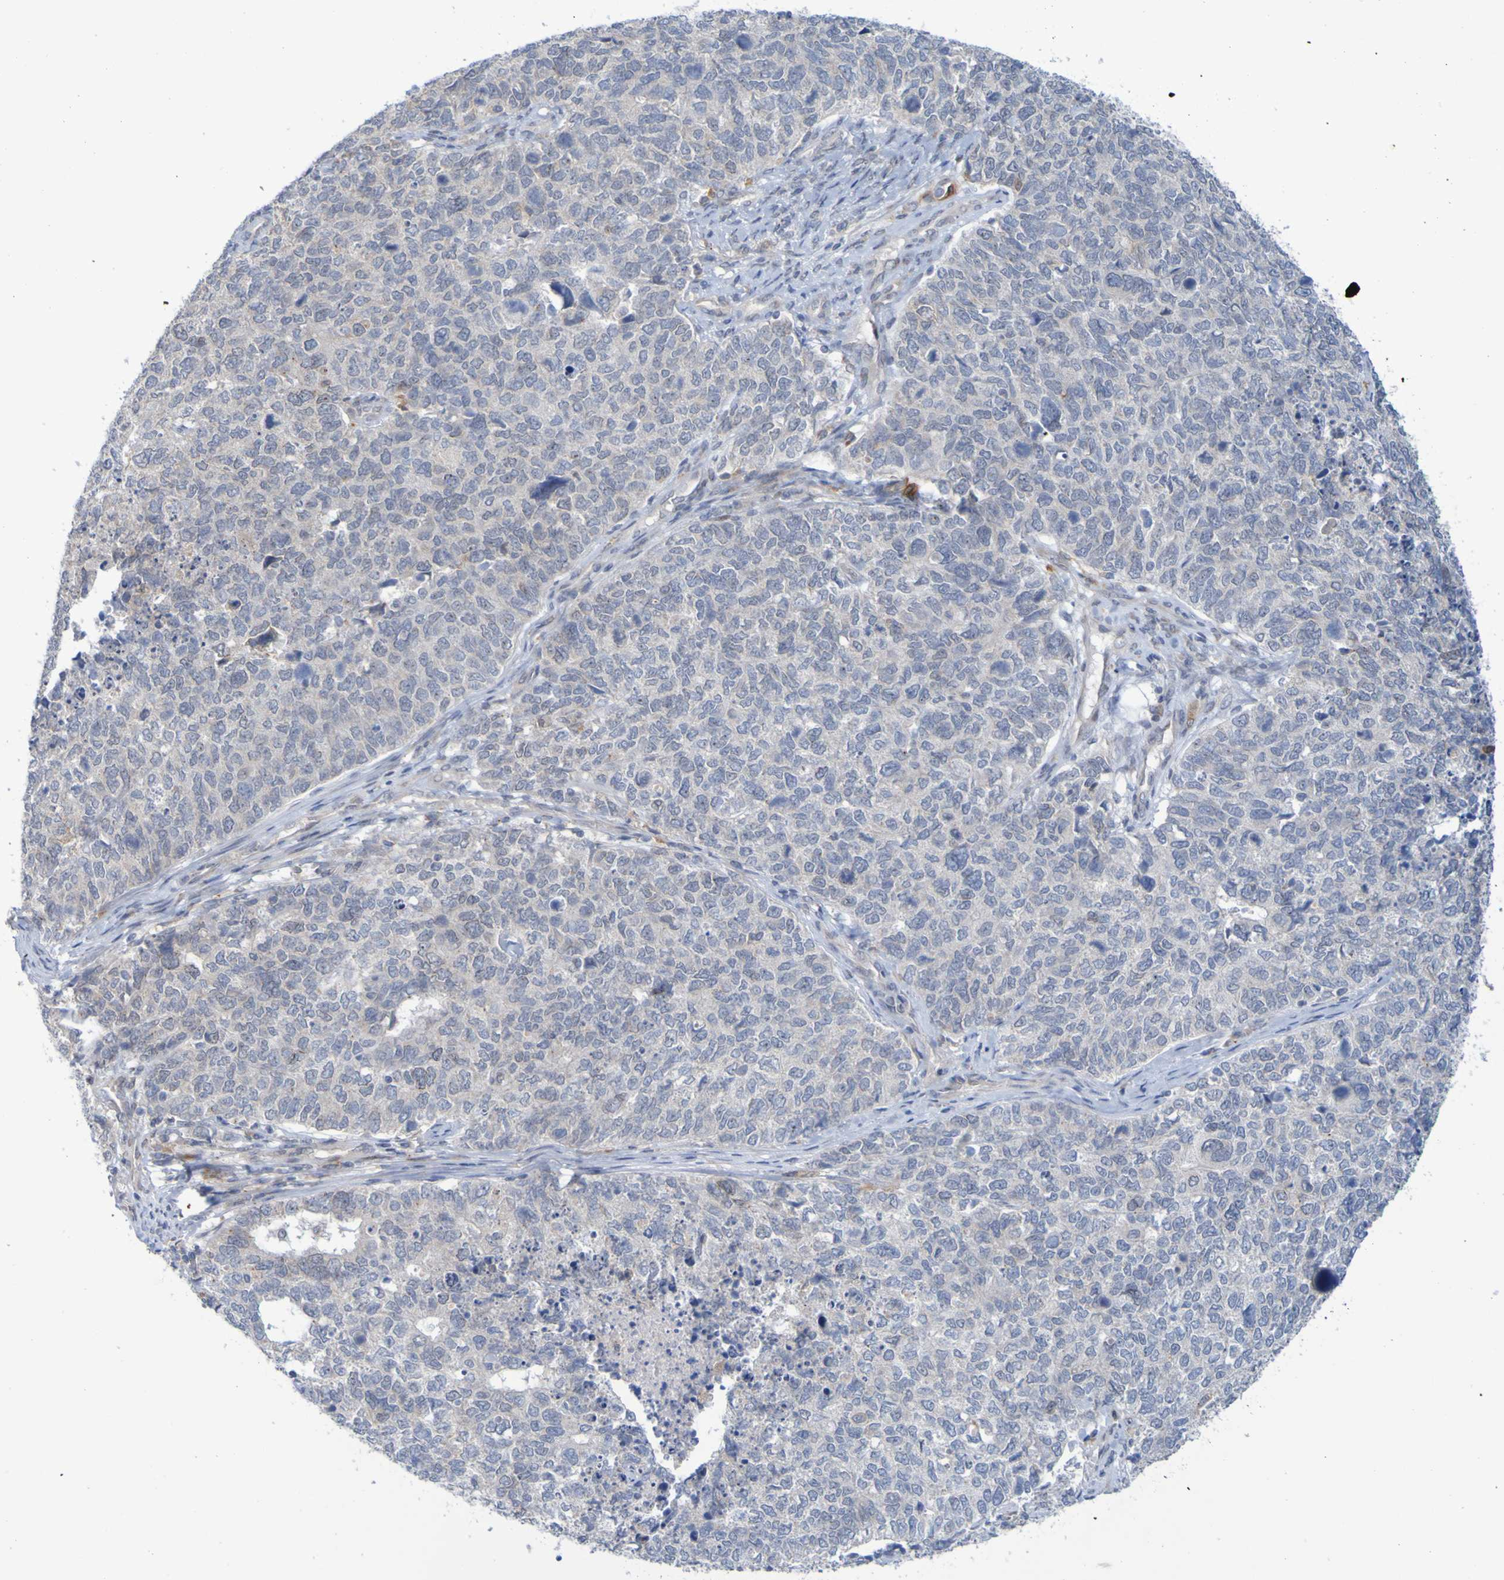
{"staining": {"intensity": "negative", "quantity": "none", "location": "none"}, "tissue": "cervical cancer", "cell_type": "Tumor cells", "image_type": "cancer", "snomed": [{"axis": "morphology", "description": "Squamous cell carcinoma, NOS"}, {"axis": "topography", "description": "Cervix"}], "caption": "This is a image of IHC staining of cervical squamous cell carcinoma, which shows no expression in tumor cells. (DAB IHC with hematoxylin counter stain).", "gene": "LILRB5", "patient": {"sex": "female", "age": 63}}